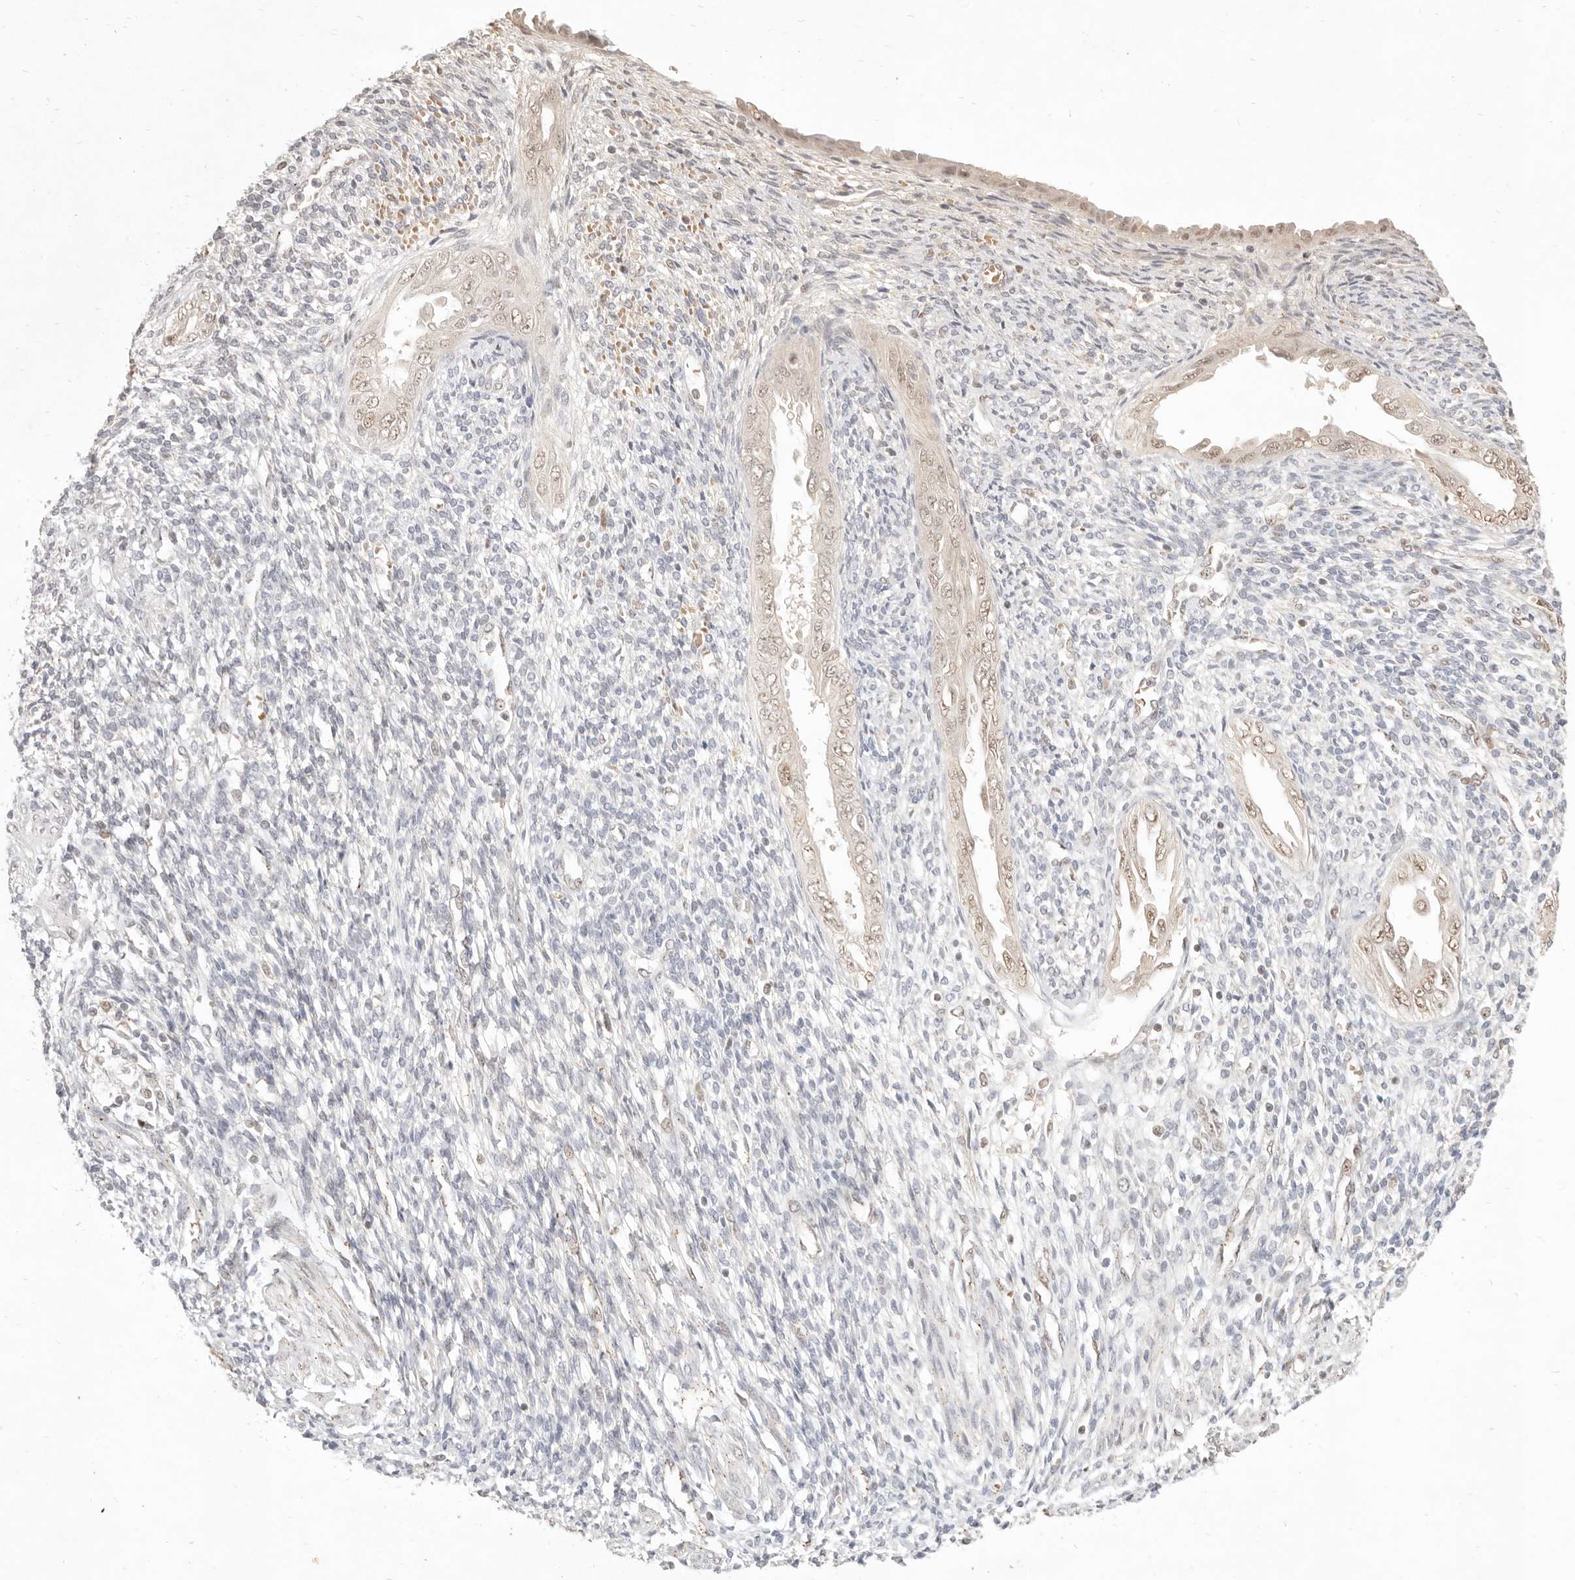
{"staining": {"intensity": "negative", "quantity": "none", "location": "none"}, "tissue": "endometrium", "cell_type": "Cells in endometrial stroma", "image_type": "normal", "snomed": [{"axis": "morphology", "description": "Normal tissue, NOS"}, {"axis": "topography", "description": "Endometrium"}], "caption": "Immunohistochemistry (IHC) photomicrograph of benign endometrium: human endometrium stained with DAB (3,3'-diaminobenzidine) displays no significant protein expression in cells in endometrial stroma. (Immunohistochemistry, brightfield microscopy, high magnification).", "gene": "MEP1A", "patient": {"sex": "female", "age": 66}}